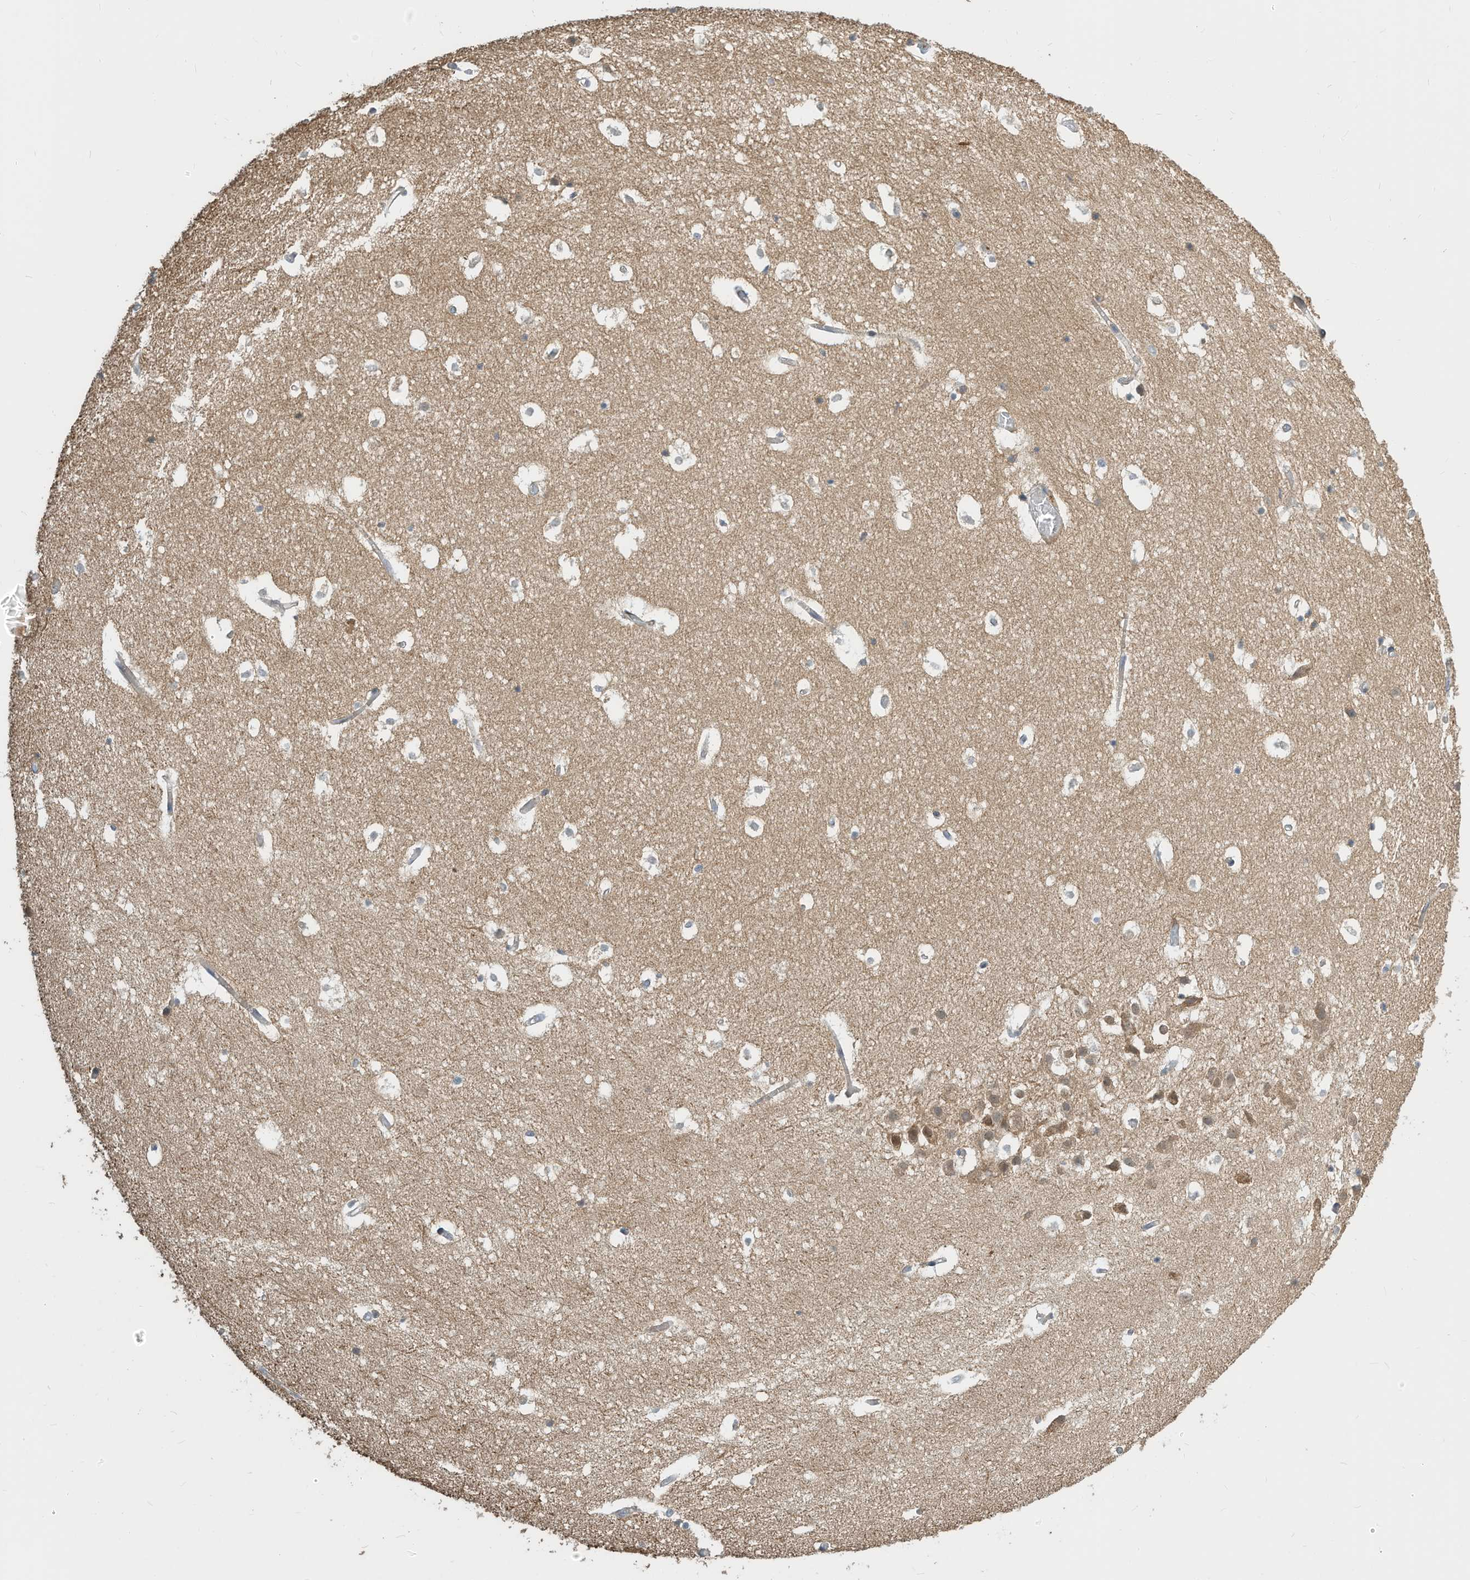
{"staining": {"intensity": "weak", "quantity": "25%-75%", "location": "cytoplasmic/membranous"}, "tissue": "hippocampus", "cell_type": "Glial cells", "image_type": "normal", "snomed": [{"axis": "morphology", "description": "Normal tissue, NOS"}, {"axis": "topography", "description": "Hippocampus"}], "caption": "High-power microscopy captured an immunohistochemistry micrograph of benign hippocampus, revealing weak cytoplasmic/membranous expression in about 25%-75% of glial cells.", "gene": "OFD1", "patient": {"sex": "female", "age": 52}}